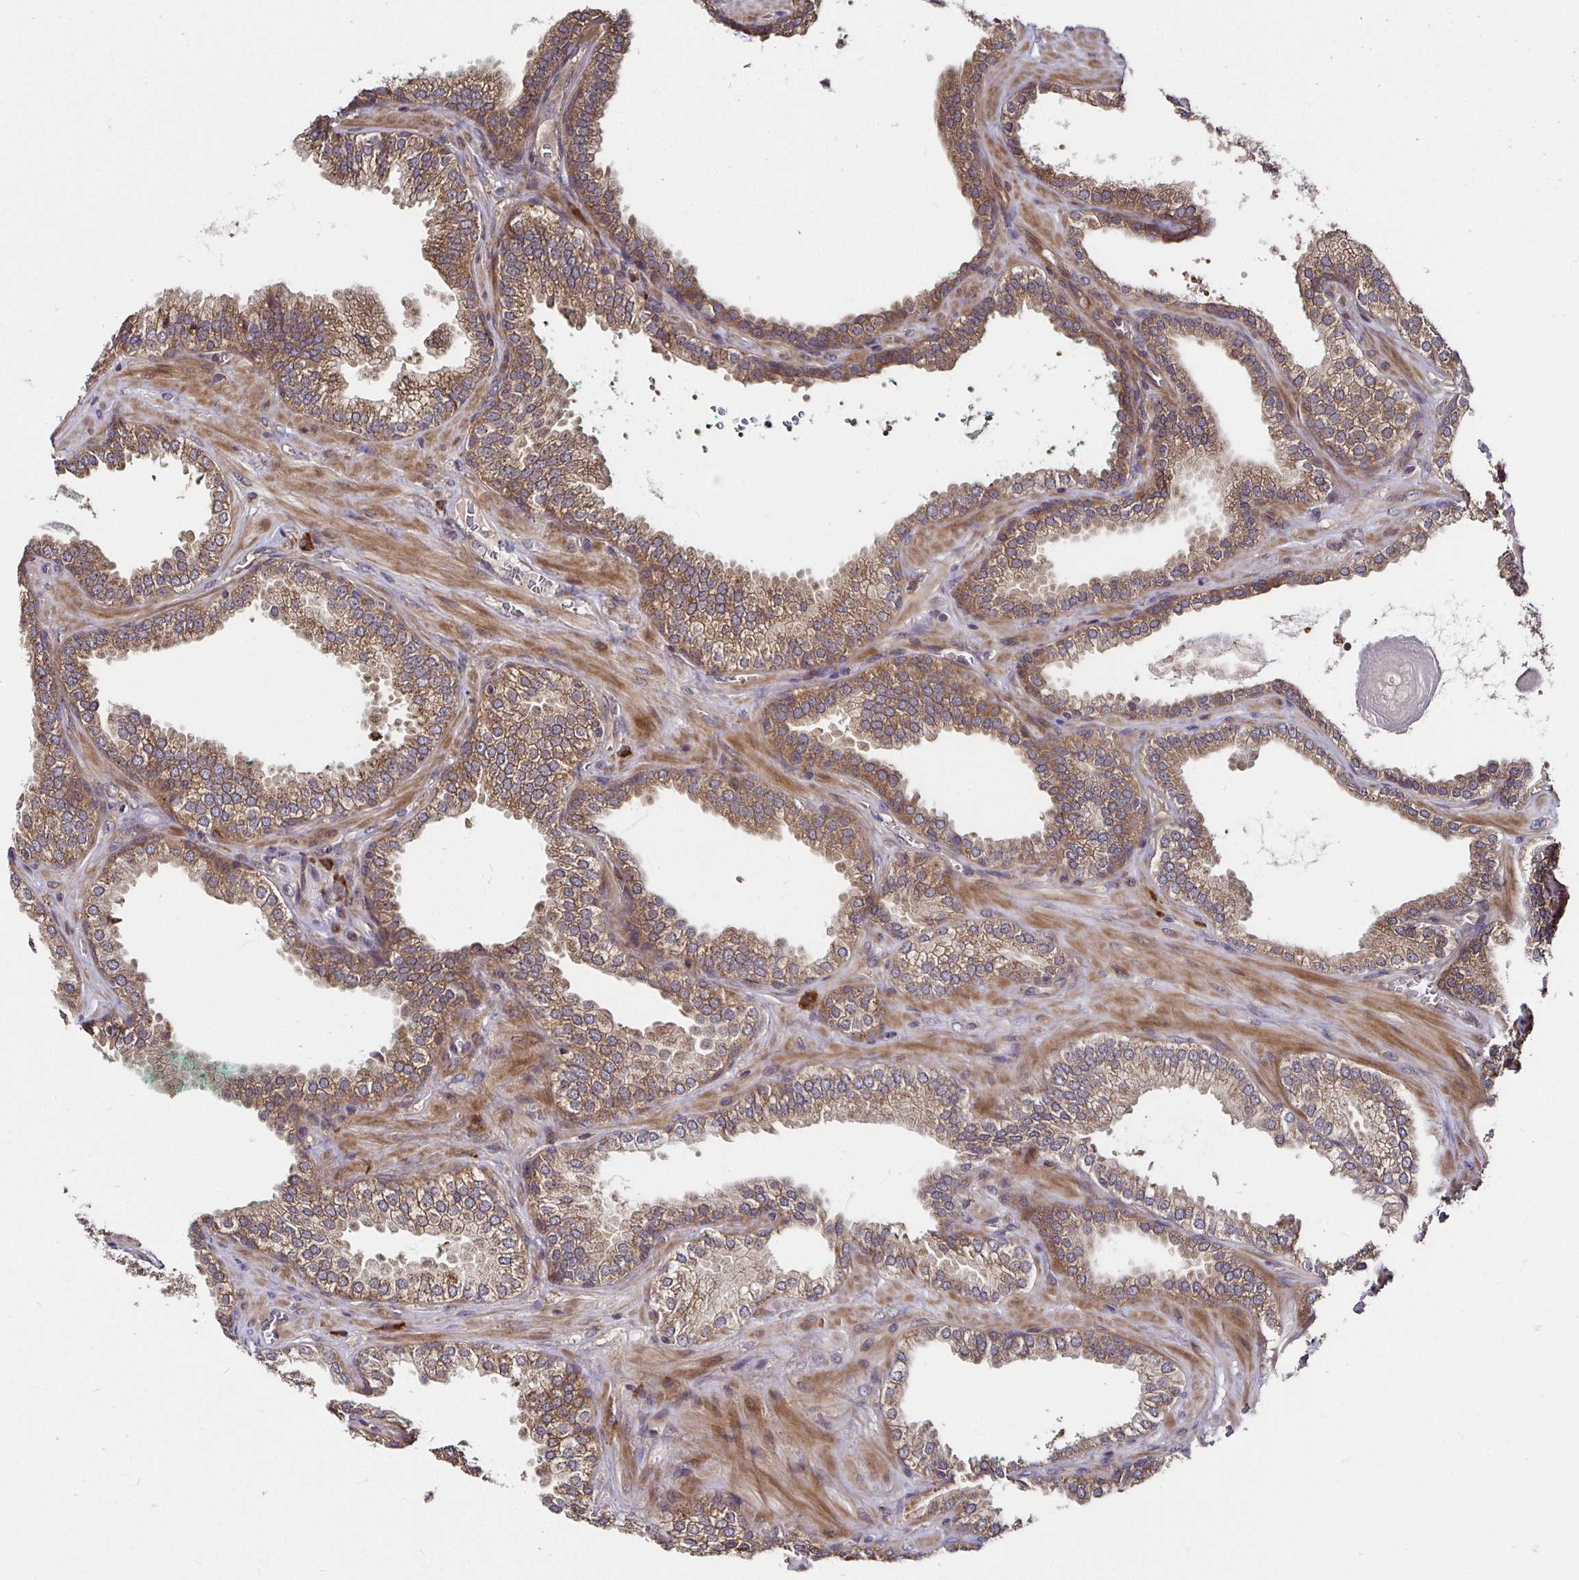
{"staining": {"intensity": "moderate", "quantity": ">75%", "location": "cytoplasmic/membranous"}, "tissue": "prostate cancer", "cell_type": "Tumor cells", "image_type": "cancer", "snomed": [{"axis": "morphology", "description": "Adenocarcinoma, High grade"}, {"axis": "topography", "description": "Prostate"}], "caption": "DAB (3,3'-diaminobenzidine) immunohistochemical staining of human prostate cancer displays moderate cytoplasmic/membranous protein expression in about >75% of tumor cells. (DAB (3,3'-diaminobenzidine) = brown stain, brightfield microscopy at high magnification).", "gene": "MLST8", "patient": {"sex": "male", "age": 68}}